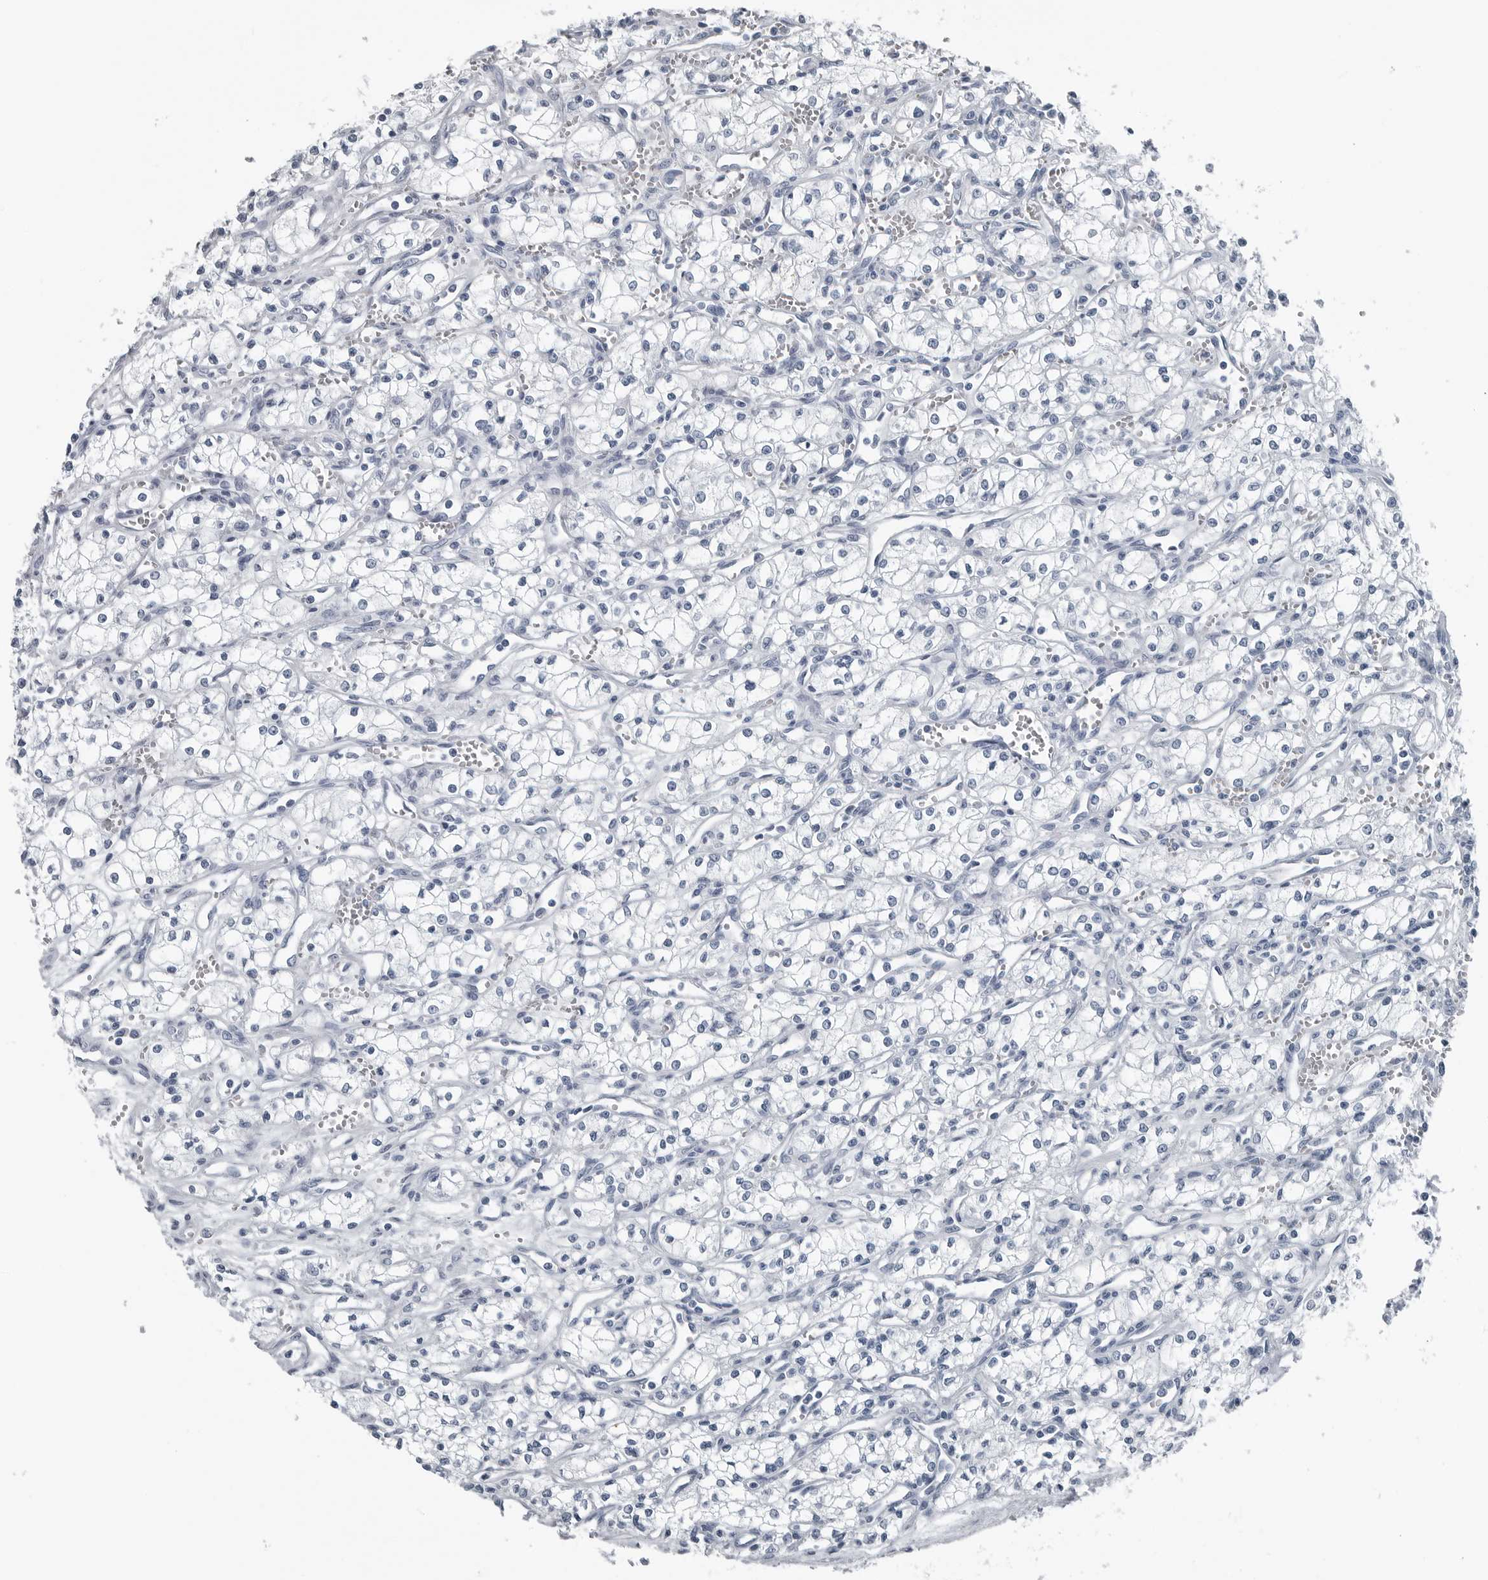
{"staining": {"intensity": "negative", "quantity": "none", "location": "none"}, "tissue": "renal cancer", "cell_type": "Tumor cells", "image_type": "cancer", "snomed": [{"axis": "morphology", "description": "Adenocarcinoma, NOS"}, {"axis": "topography", "description": "Kidney"}], "caption": "Immunohistochemical staining of human renal adenocarcinoma displays no significant positivity in tumor cells.", "gene": "SPINK1", "patient": {"sex": "male", "age": 59}}